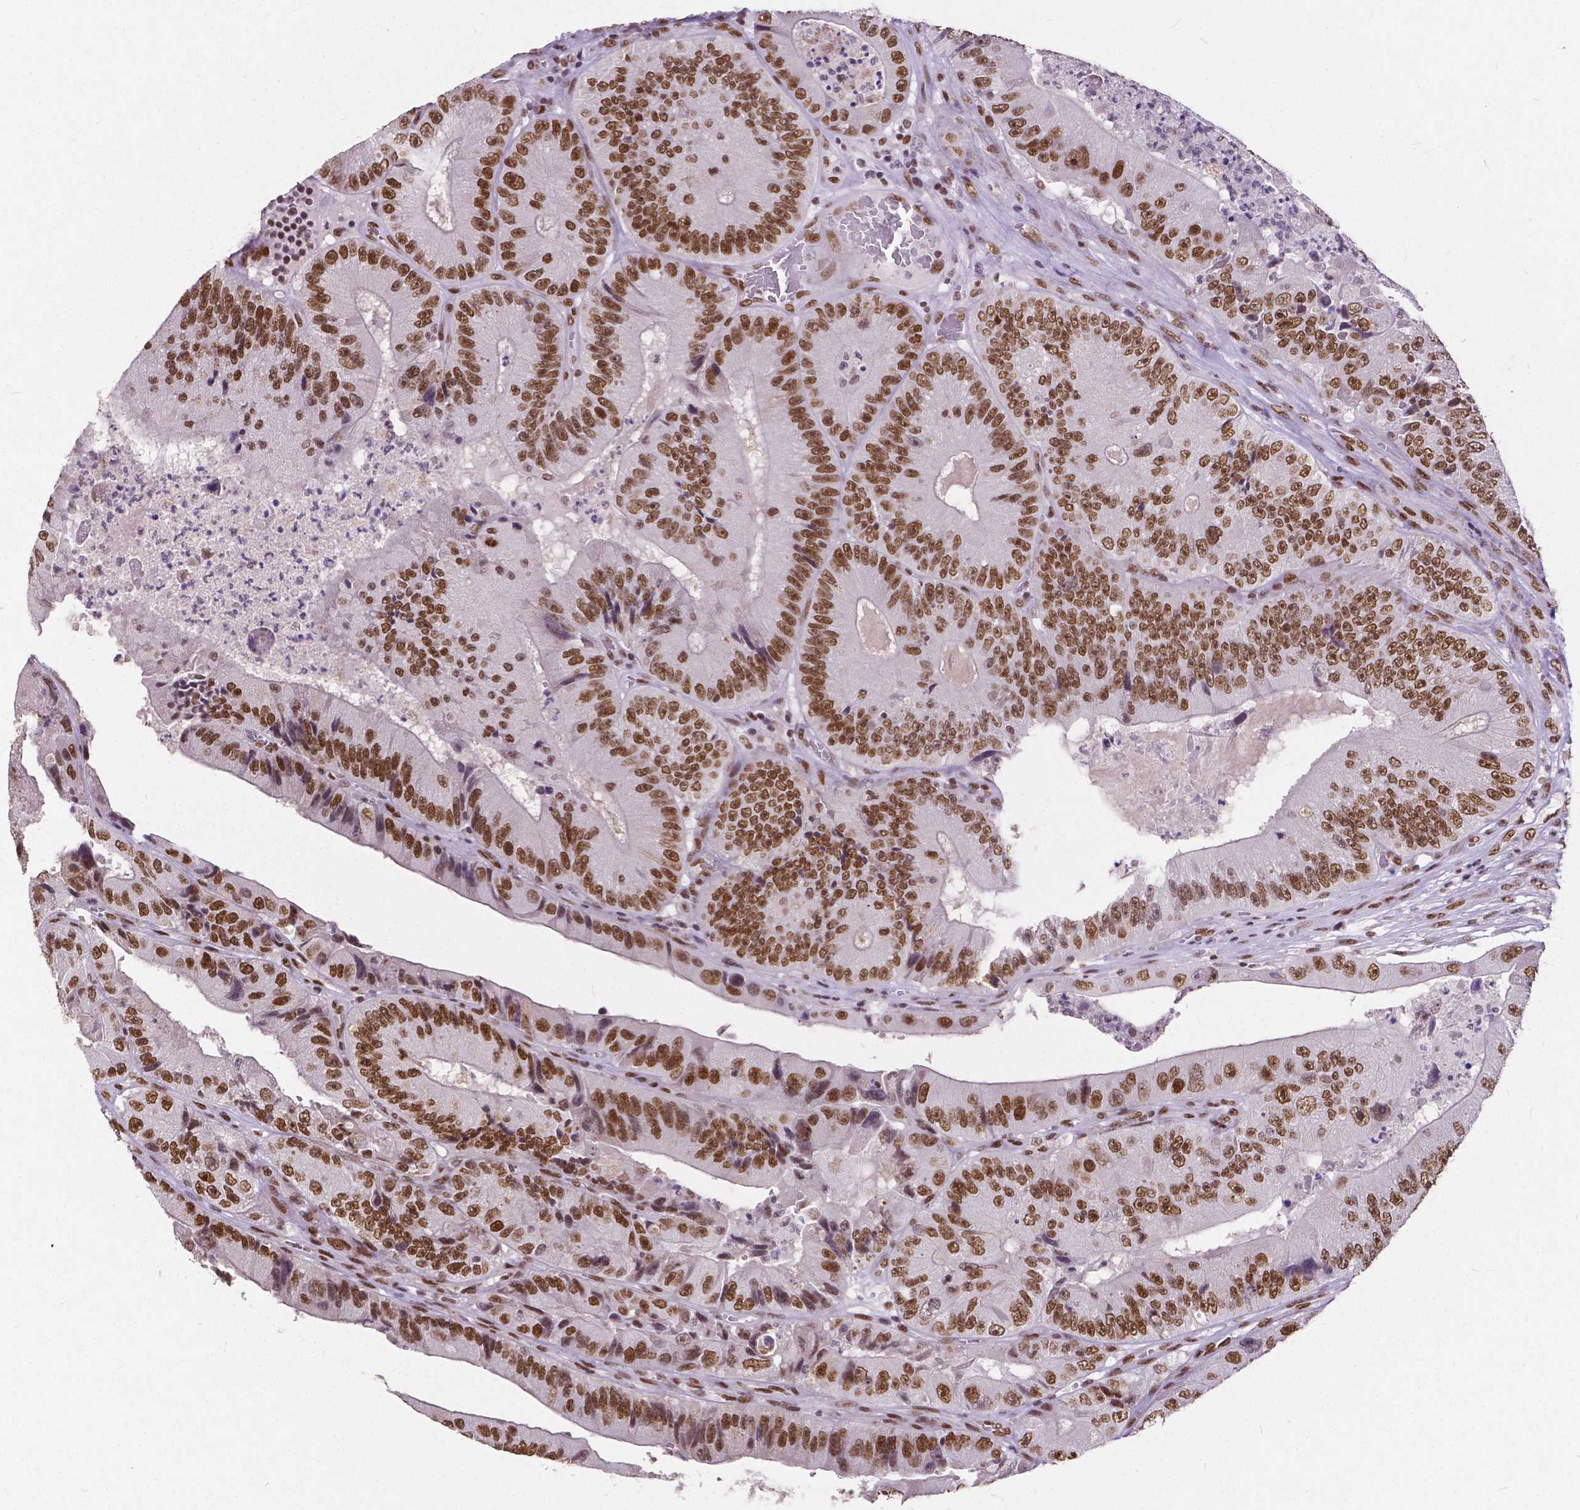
{"staining": {"intensity": "strong", "quantity": ">75%", "location": "nuclear"}, "tissue": "colorectal cancer", "cell_type": "Tumor cells", "image_type": "cancer", "snomed": [{"axis": "morphology", "description": "Adenocarcinoma, NOS"}, {"axis": "topography", "description": "Colon"}], "caption": "IHC photomicrograph of human adenocarcinoma (colorectal) stained for a protein (brown), which reveals high levels of strong nuclear expression in approximately >75% of tumor cells.", "gene": "ATRX", "patient": {"sex": "female", "age": 86}}